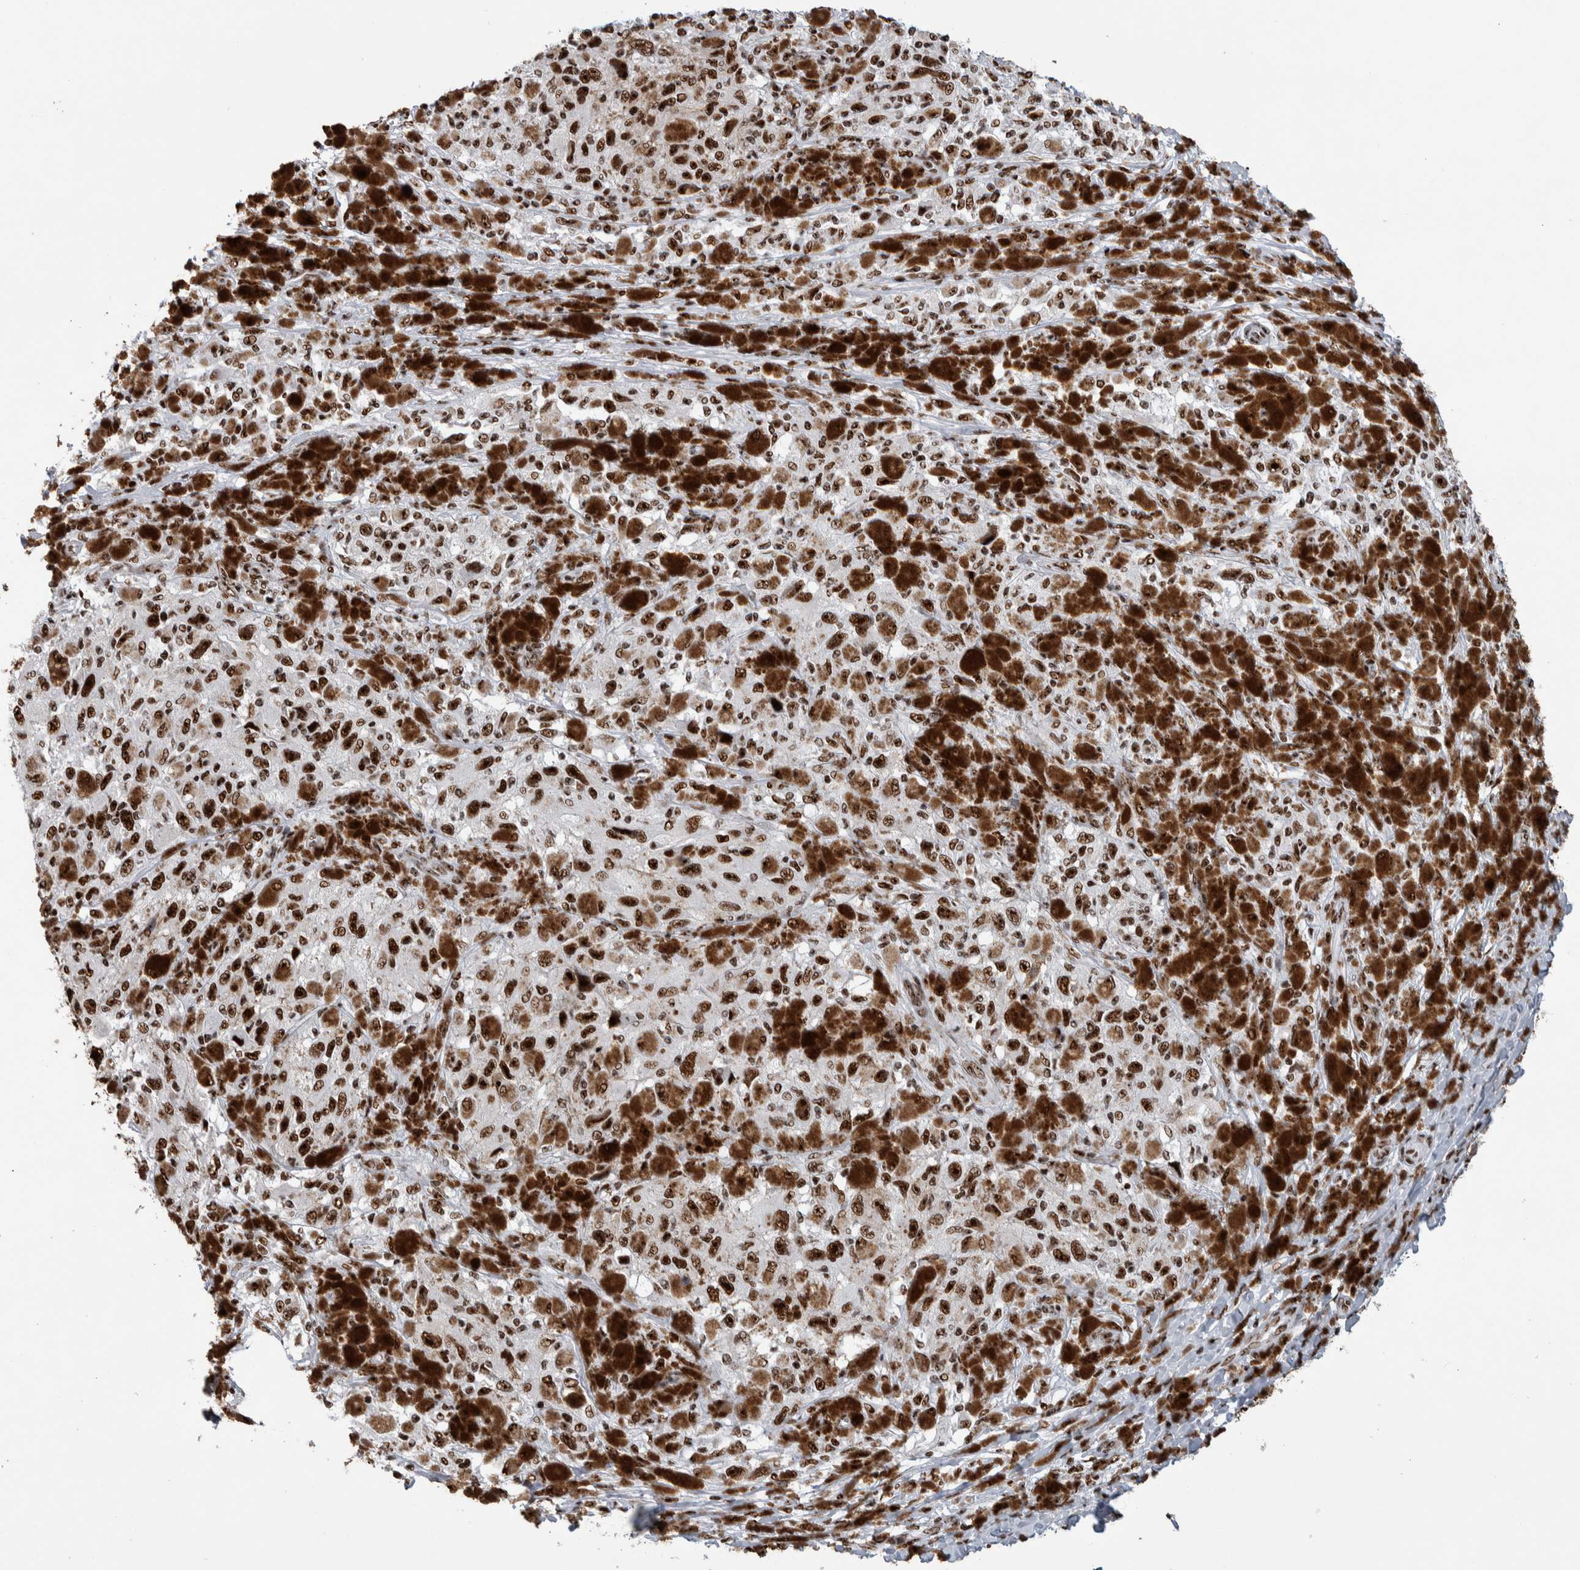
{"staining": {"intensity": "strong", "quantity": ">75%", "location": "nuclear"}, "tissue": "melanoma", "cell_type": "Tumor cells", "image_type": "cancer", "snomed": [{"axis": "morphology", "description": "Malignant melanoma, NOS"}, {"axis": "topography", "description": "Skin"}], "caption": "Immunohistochemical staining of human melanoma shows high levels of strong nuclear protein expression in approximately >75% of tumor cells.", "gene": "NCL", "patient": {"sex": "female", "age": 73}}